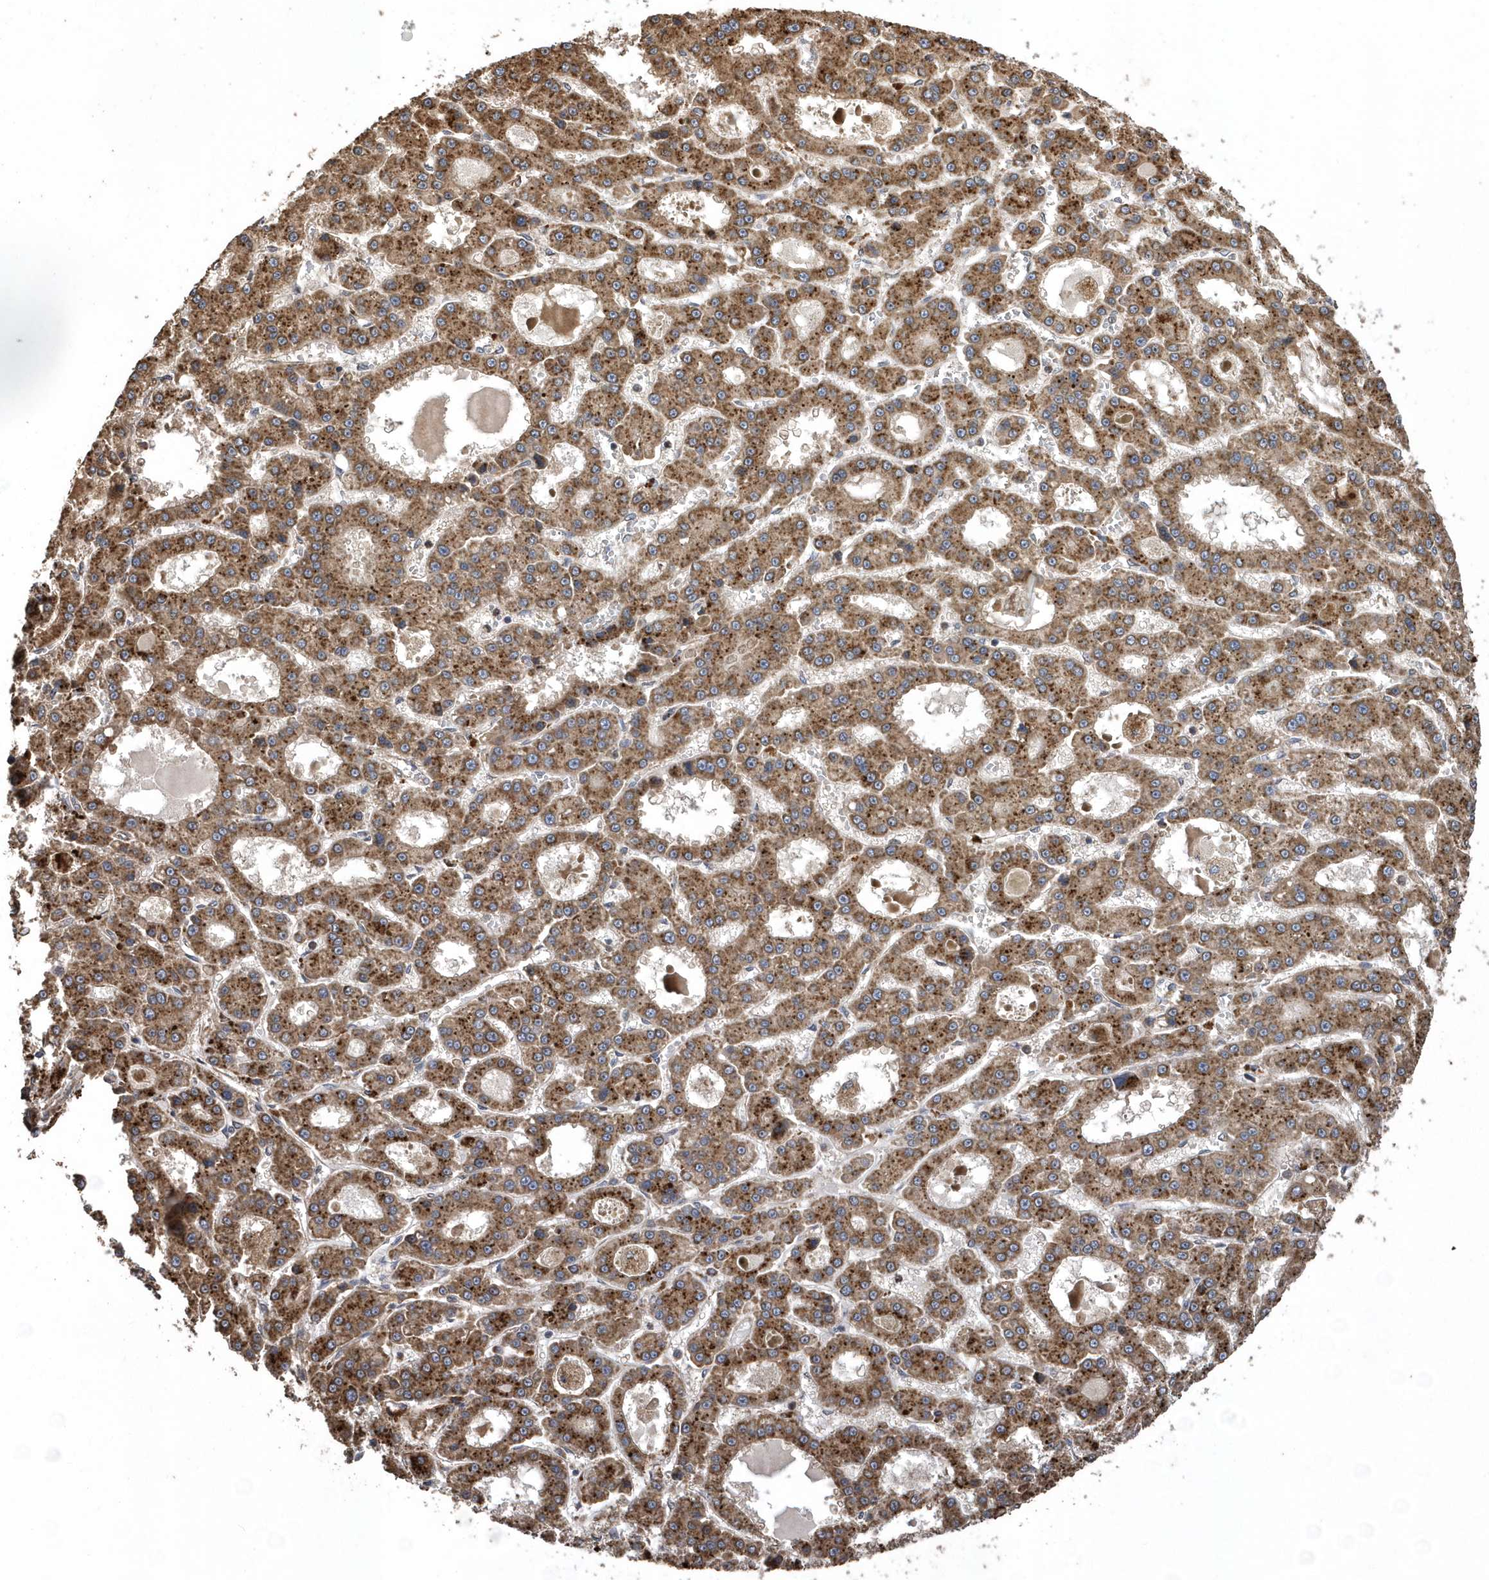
{"staining": {"intensity": "moderate", "quantity": ">75%", "location": "cytoplasmic/membranous"}, "tissue": "liver cancer", "cell_type": "Tumor cells", "image_type": "cancer", "snomed": [{"axis": "morphology", "description": "Carcinoma, Hepatocellular, NOS"}, {"axis": "topography", "description": "Liver"}], "caption": "This histopathology image demonstrates IHC staining of liver hepatocellular carcinoma, with medium moderate cytoplasmic/membranous positivity in about >75% of tumor cells.", "gene": "WASHC5", "patient": {"sex": "male", "age": 70}}